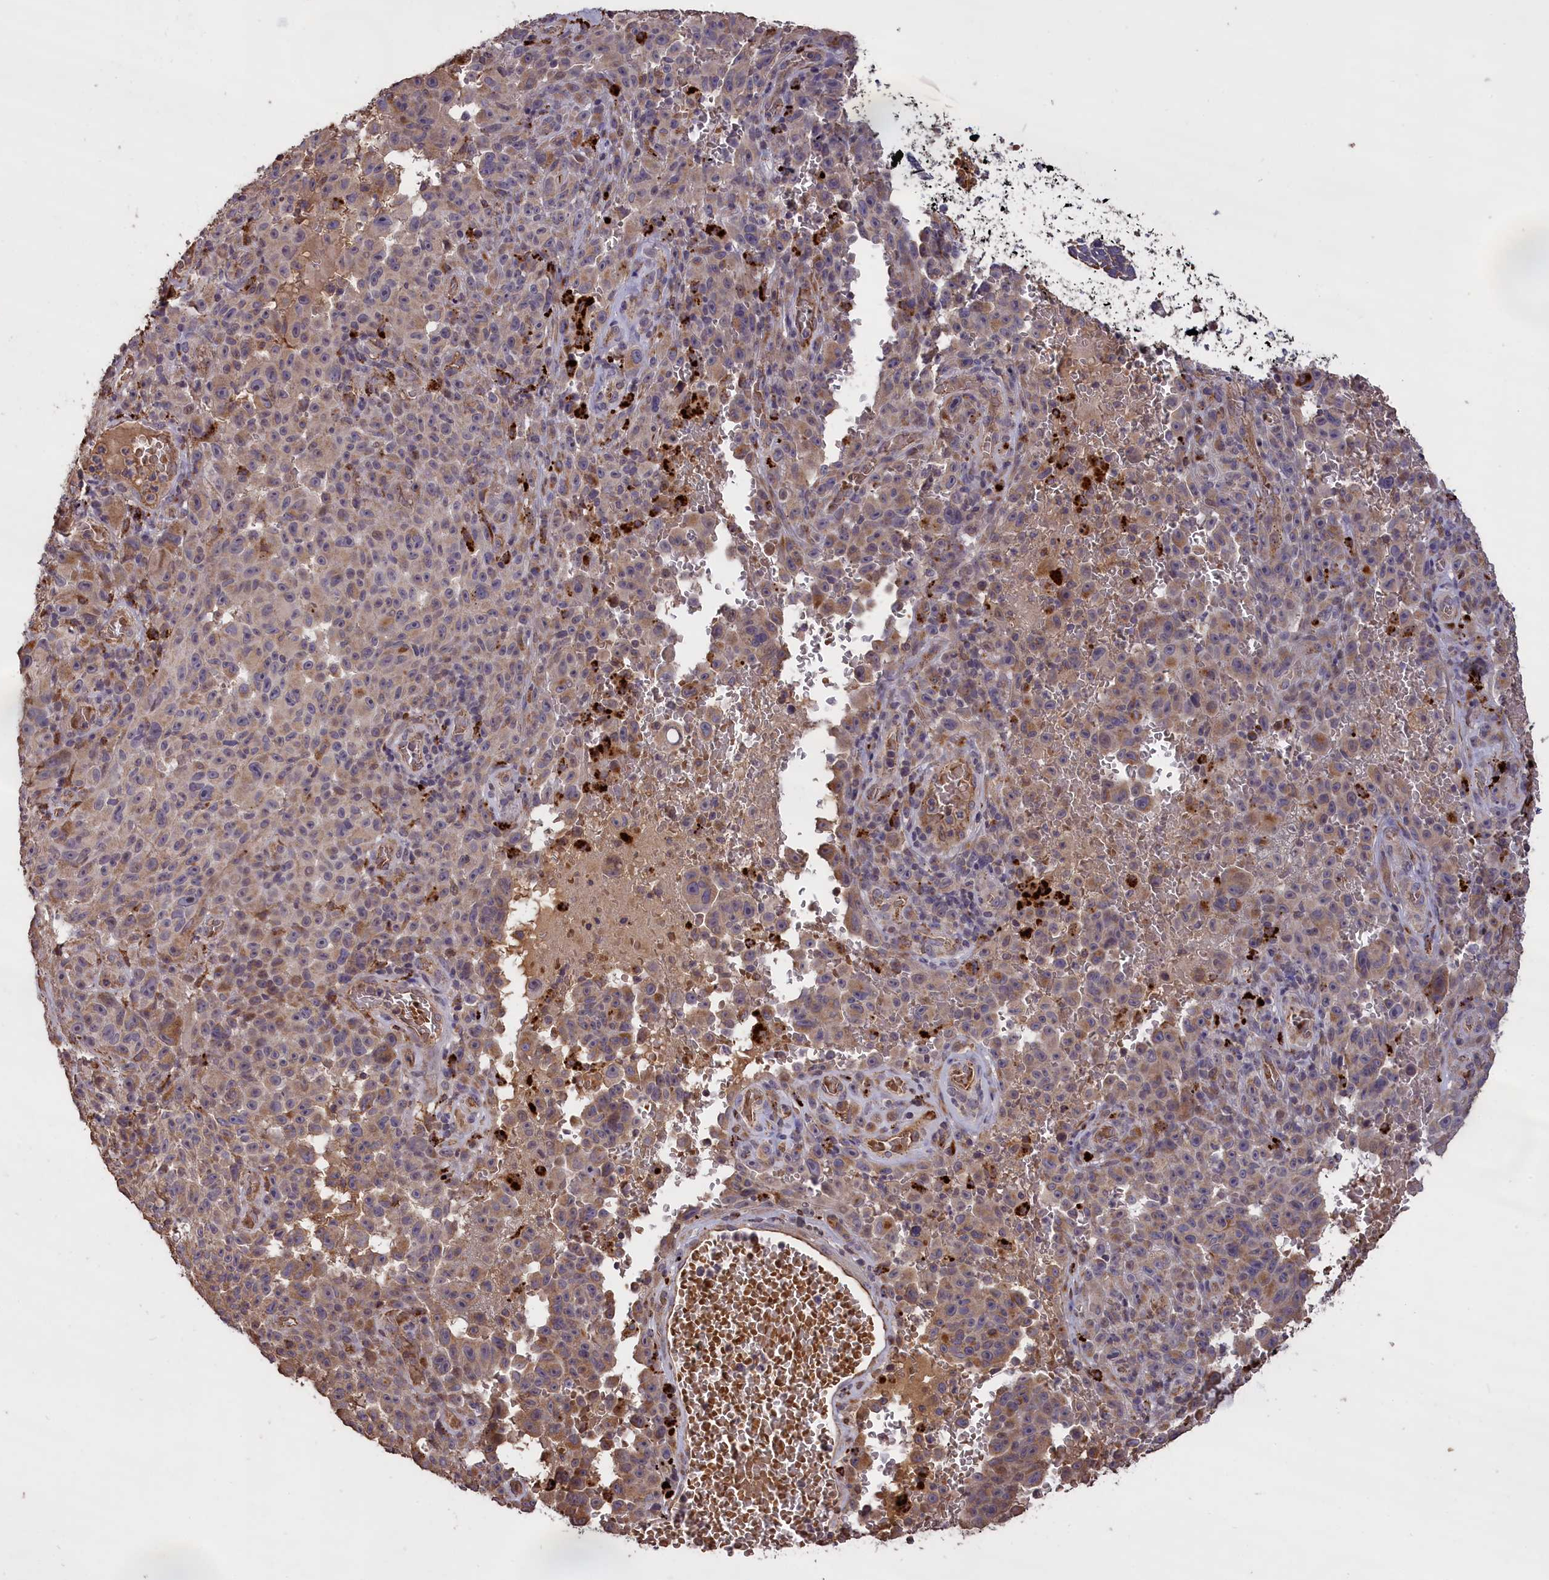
{"staining": {"intensity": "weak", "quantity": "25%-75%", "location": "cytoplasmic/membranous"}, "tissue": "melanoma", "cell_type": "Tumor cells", "image_type": "cancer", "snomed": [{"axis": "morphology", "description": "Malignant melanoma, NOS"}, {"axis": "topography", "description": "Skin"}], "caption": "Weak cytoplasmic/membranous staining for a protein is identified in about 25%-75% of tumor cells of melanoma using immunohistochemistry (IHC).", "gene": "CLRN2", "patient": {"sex": "female", "age": 82}}